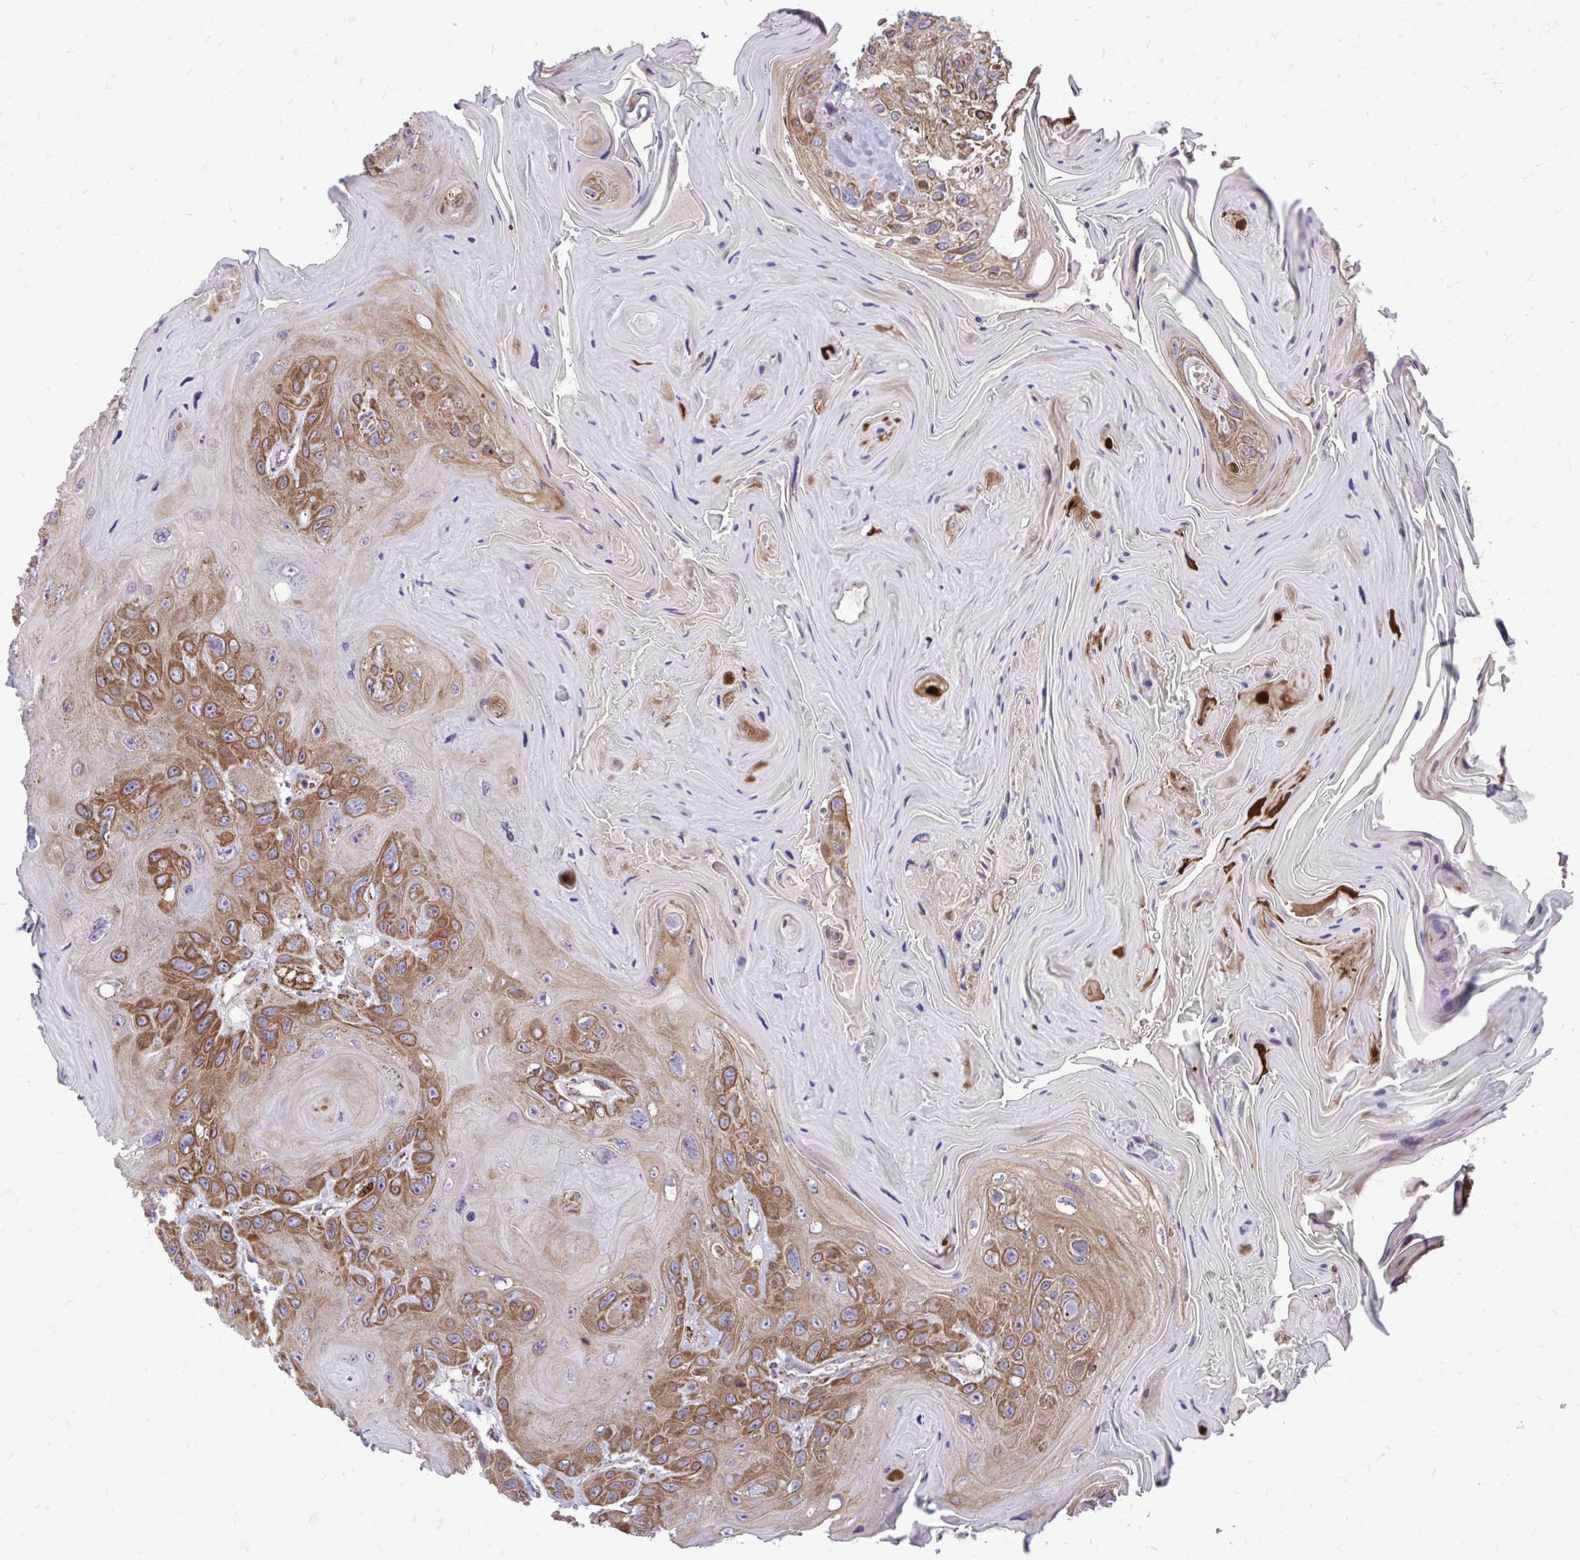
{"staining": {"intensity": "moderate", "quantity": ">75%", "location": "cytoplasmic/membranous"}, "tissue": "head and neck cancer", "cell_type": "Tumor cells", "image_type": "cancer", "snomed": [{"axis": "morphology", "description": "Squamous cell carcinoma, NOS"}, {"axis": "topography", "description": "Head-Neck"}], "caption": "The immunohistochemical stain shows moderate cytoplasmic/membranous expression in tumor cells of squamous cell carcinoma (head and neck) tissue.", "gene": "UBE2C", "patient": {"sex": "female", "age": 59}}